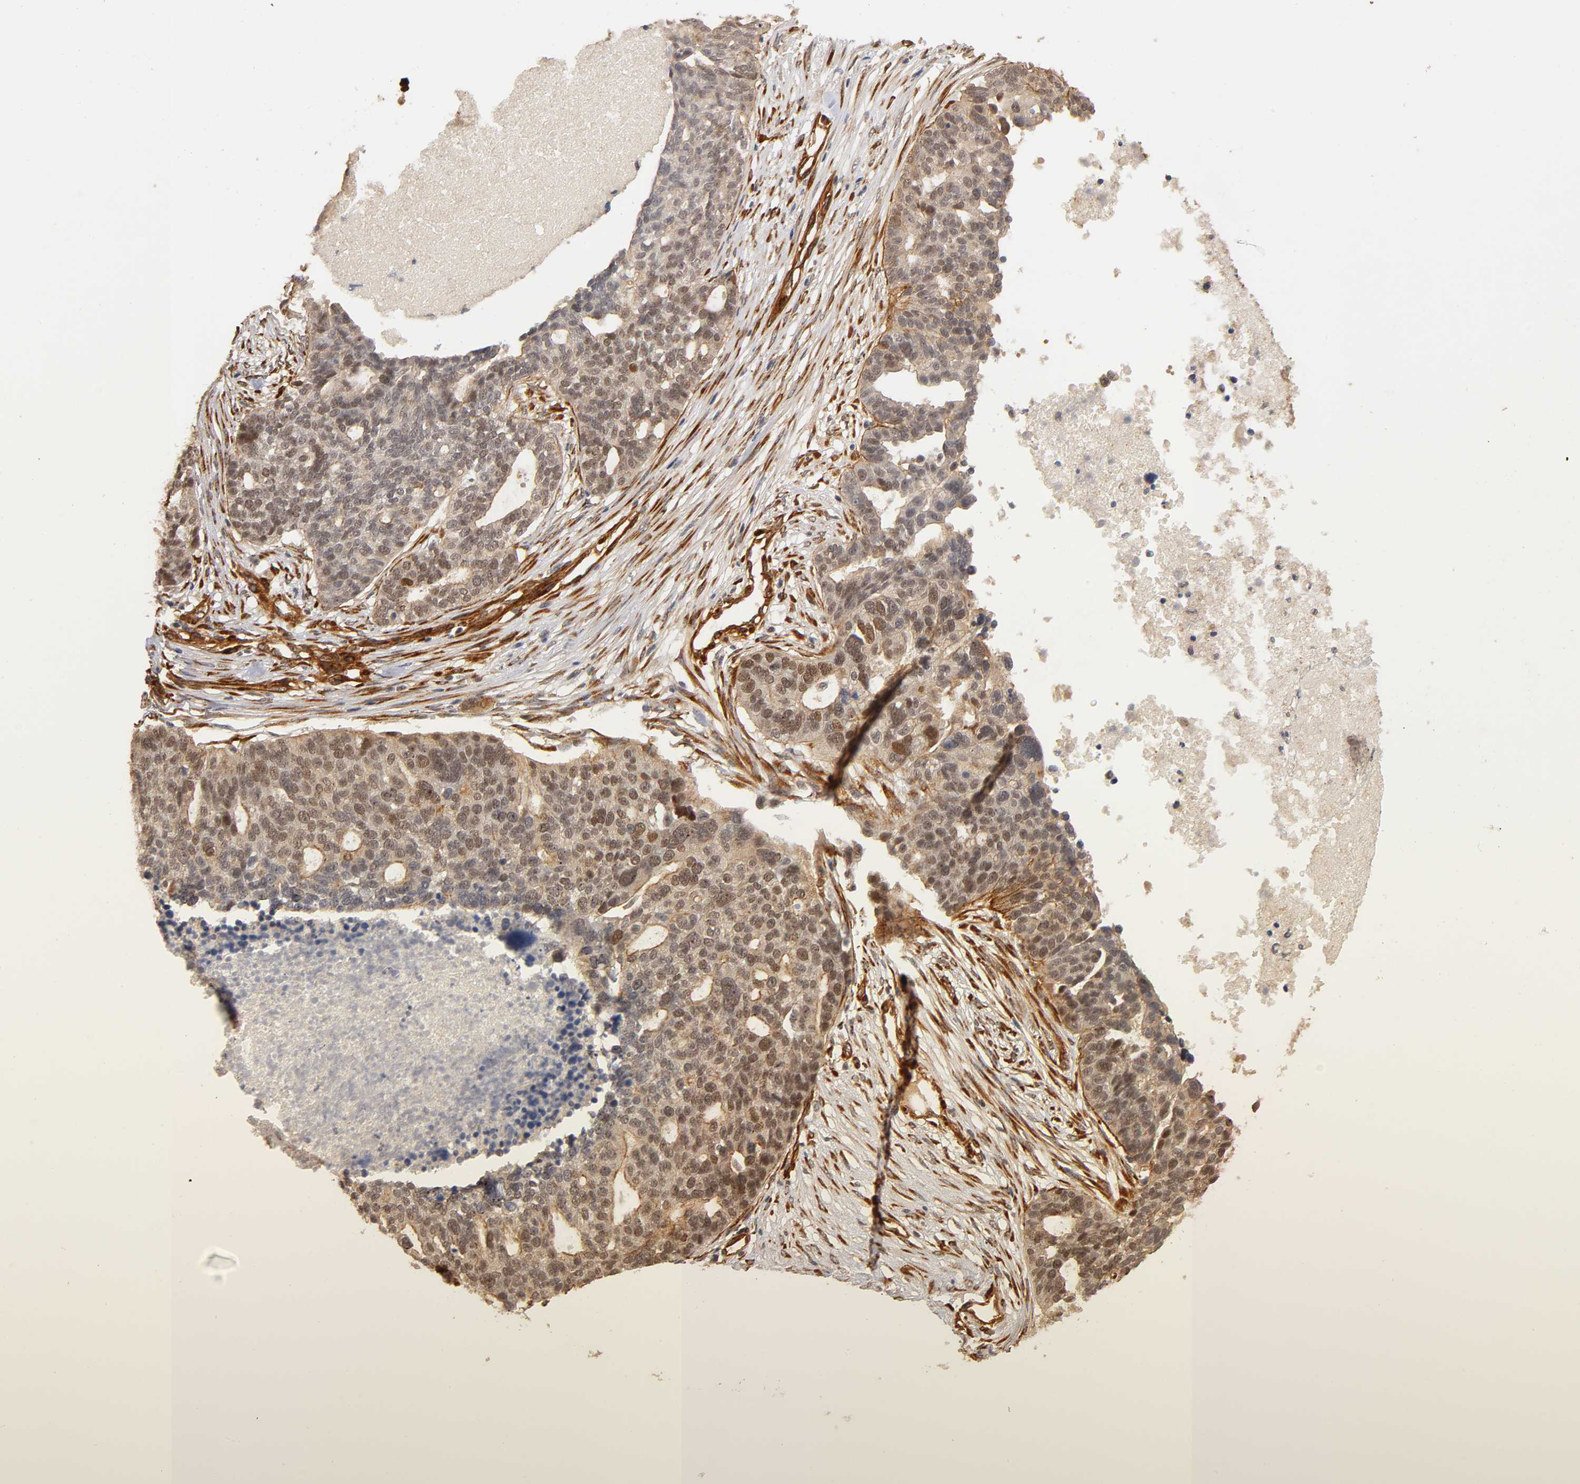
{"staining": {"intensity": "moderate", "quantity": ">75%", "location": "cytoplasmic/membranous,nuclear"}, "tissue": "ovarian cancer", "cell_type": "Tumor cells", "image_type": "cancer", "snomed": [{"axis": "morphology", "description": "Cystadenocarcinoma, serous, NOS"}, {"axis": "topography", "description": "Ovary"}], "caption": "Immunohistochemistry (IHC) staining of ovarian serous cystadenocarcinoma, which displays medium levels of moderate cytoplasmic/membranous and nuclear expression in approximately >75% of tumor cells indicating moderate cytoplasmic/membranous and nuclear protein positivity. The staining was performed using DAB (3,3'-diaminobenzidine) (brown) for protein detection and nuclei were counterstained in hematoxylin (blue).", "gene": "LAMB1", "patient": {"sex": "female", "age": 59}}